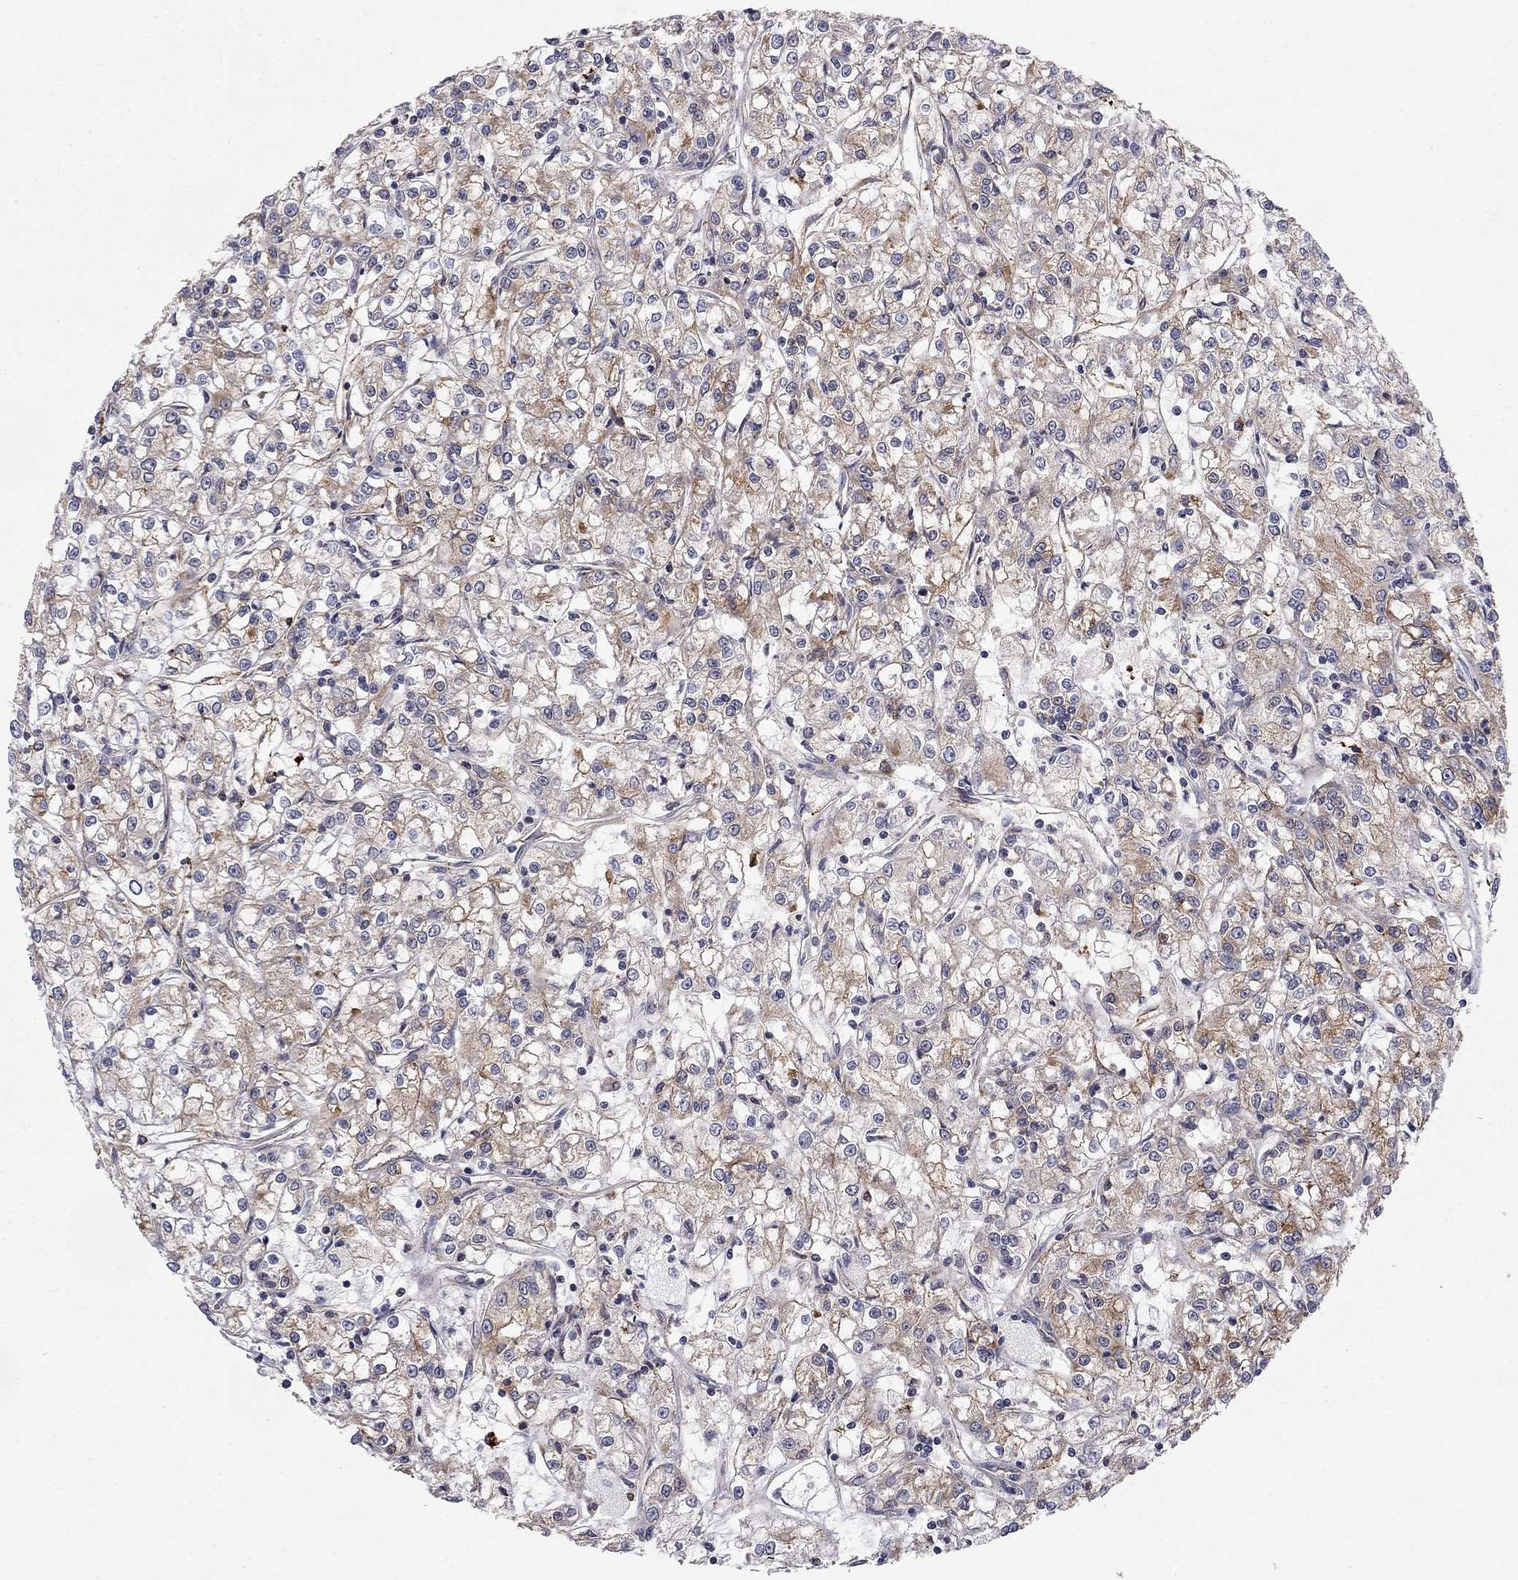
{"staining": {"intensity": "moderate", "quantity": "<25%", "location": "cytoplasmic/membranous"}, "tissue": "renal cancer", "cell_type": "Tumor cells", "image_type": "cancer", "snomed": [{"axis": "morphology", "description": "Adenocarcinoma, NOS"}, {"axis": "topography", "description": "Kidney"}], "caption": "Approximately <25% of tumor cells in renal cancer (adenocarcinoma) show moderate cytoplasmic/membranous protein staining as visualized by brown immunohistochemical staining.", "gene": "RASEF", "patient": {"sex": "female", "age": 59}}